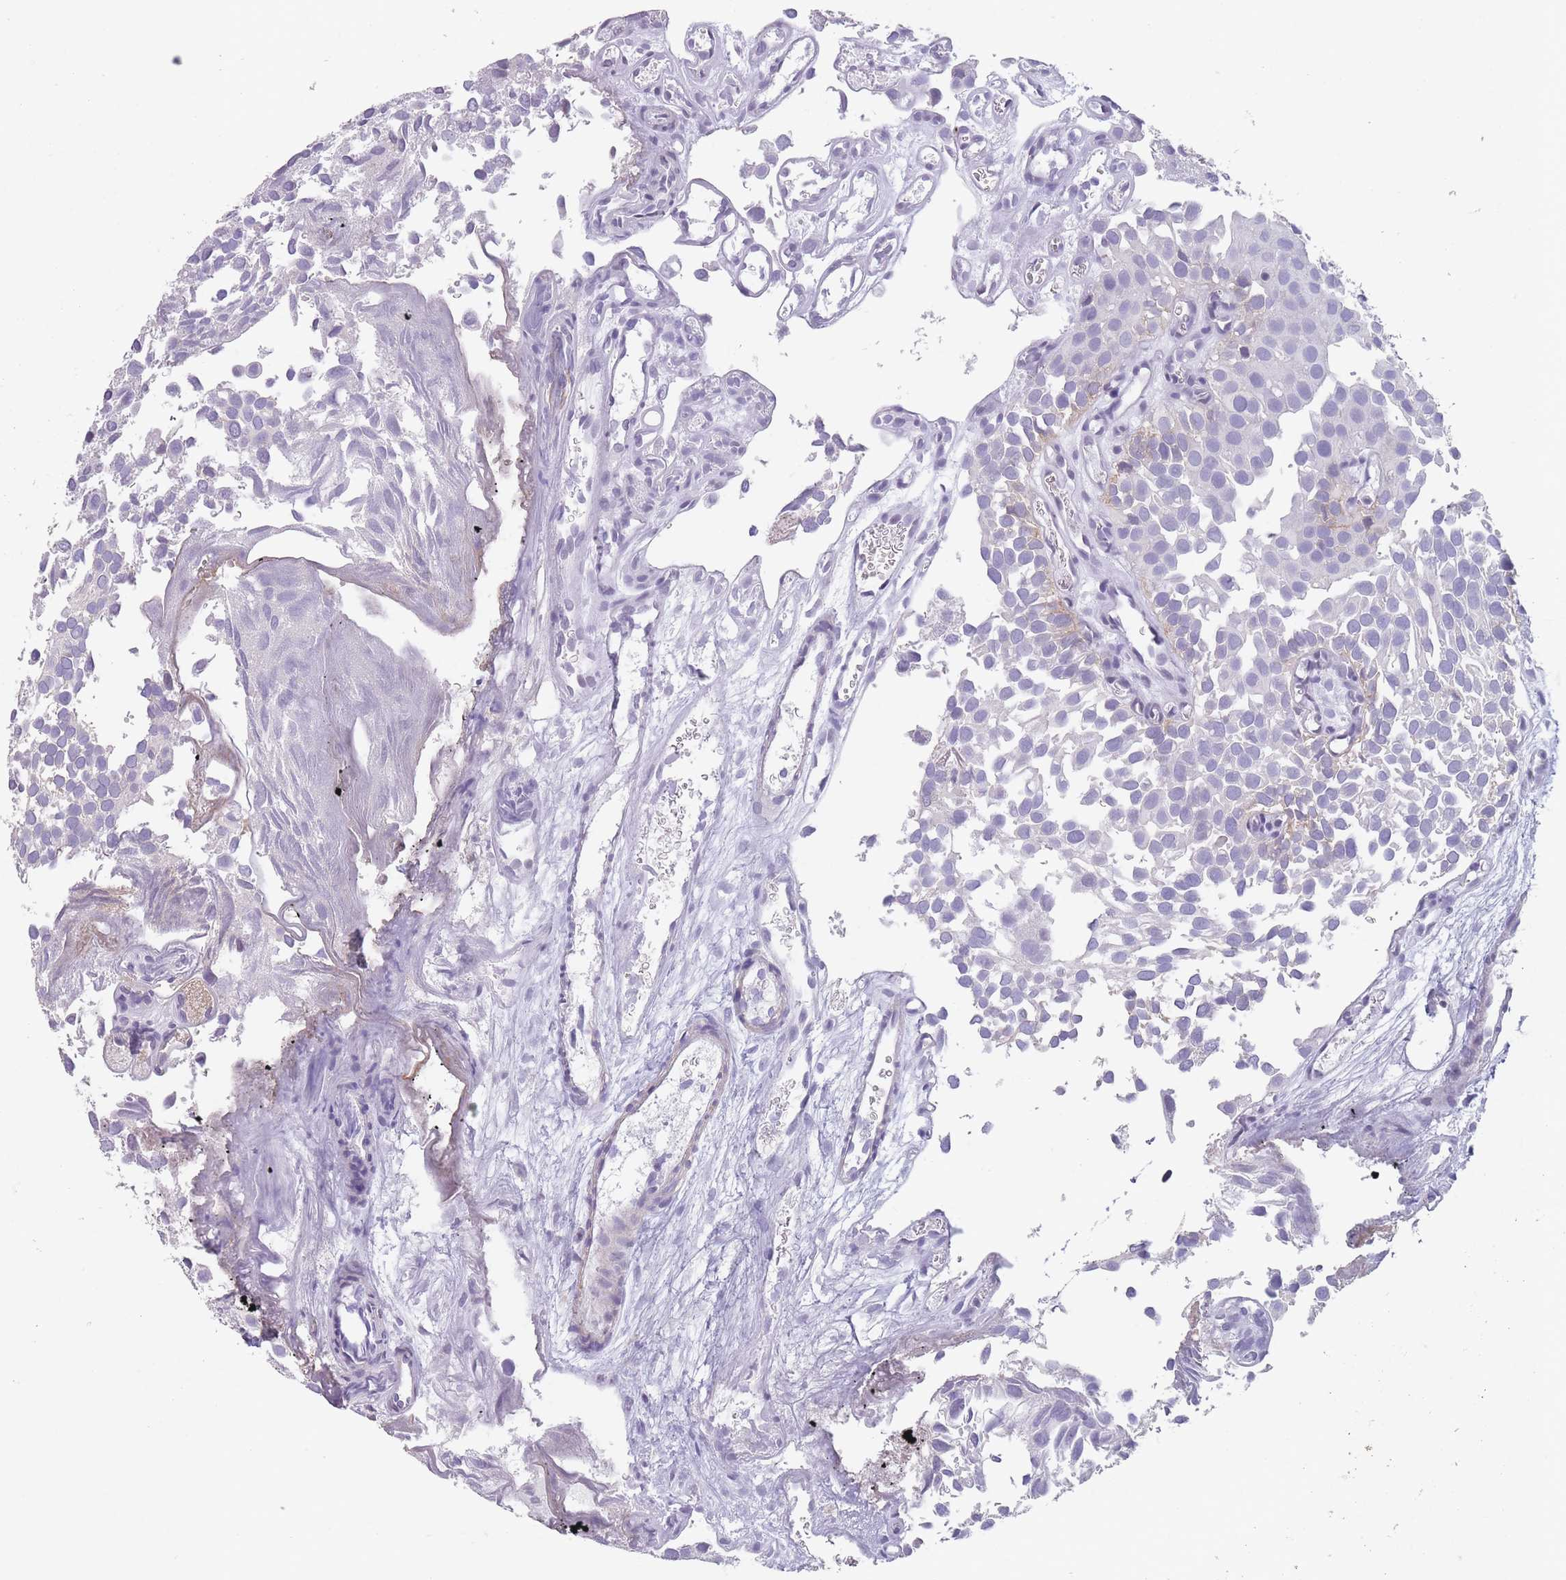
{"staining": {"intensity": "negative", "quantity": "none", "location": "none"}, "tissue": "urothelial cancer", "cell_type": "Tumor cells", "image_type": "cancer", "snomed": [{"axis": "morphology", "description": "Urothelial carcinoma, Low grade"}, {"axis": "topography", "description": "Urinary bladder"}], "caption": "Immunohistochemistry micrograph of human urothelial cancer stained for a protein (brown), which shows no expression in tumor cells.", "gene": "RHBG", "patient": {"sex": "male", "age": 88}}